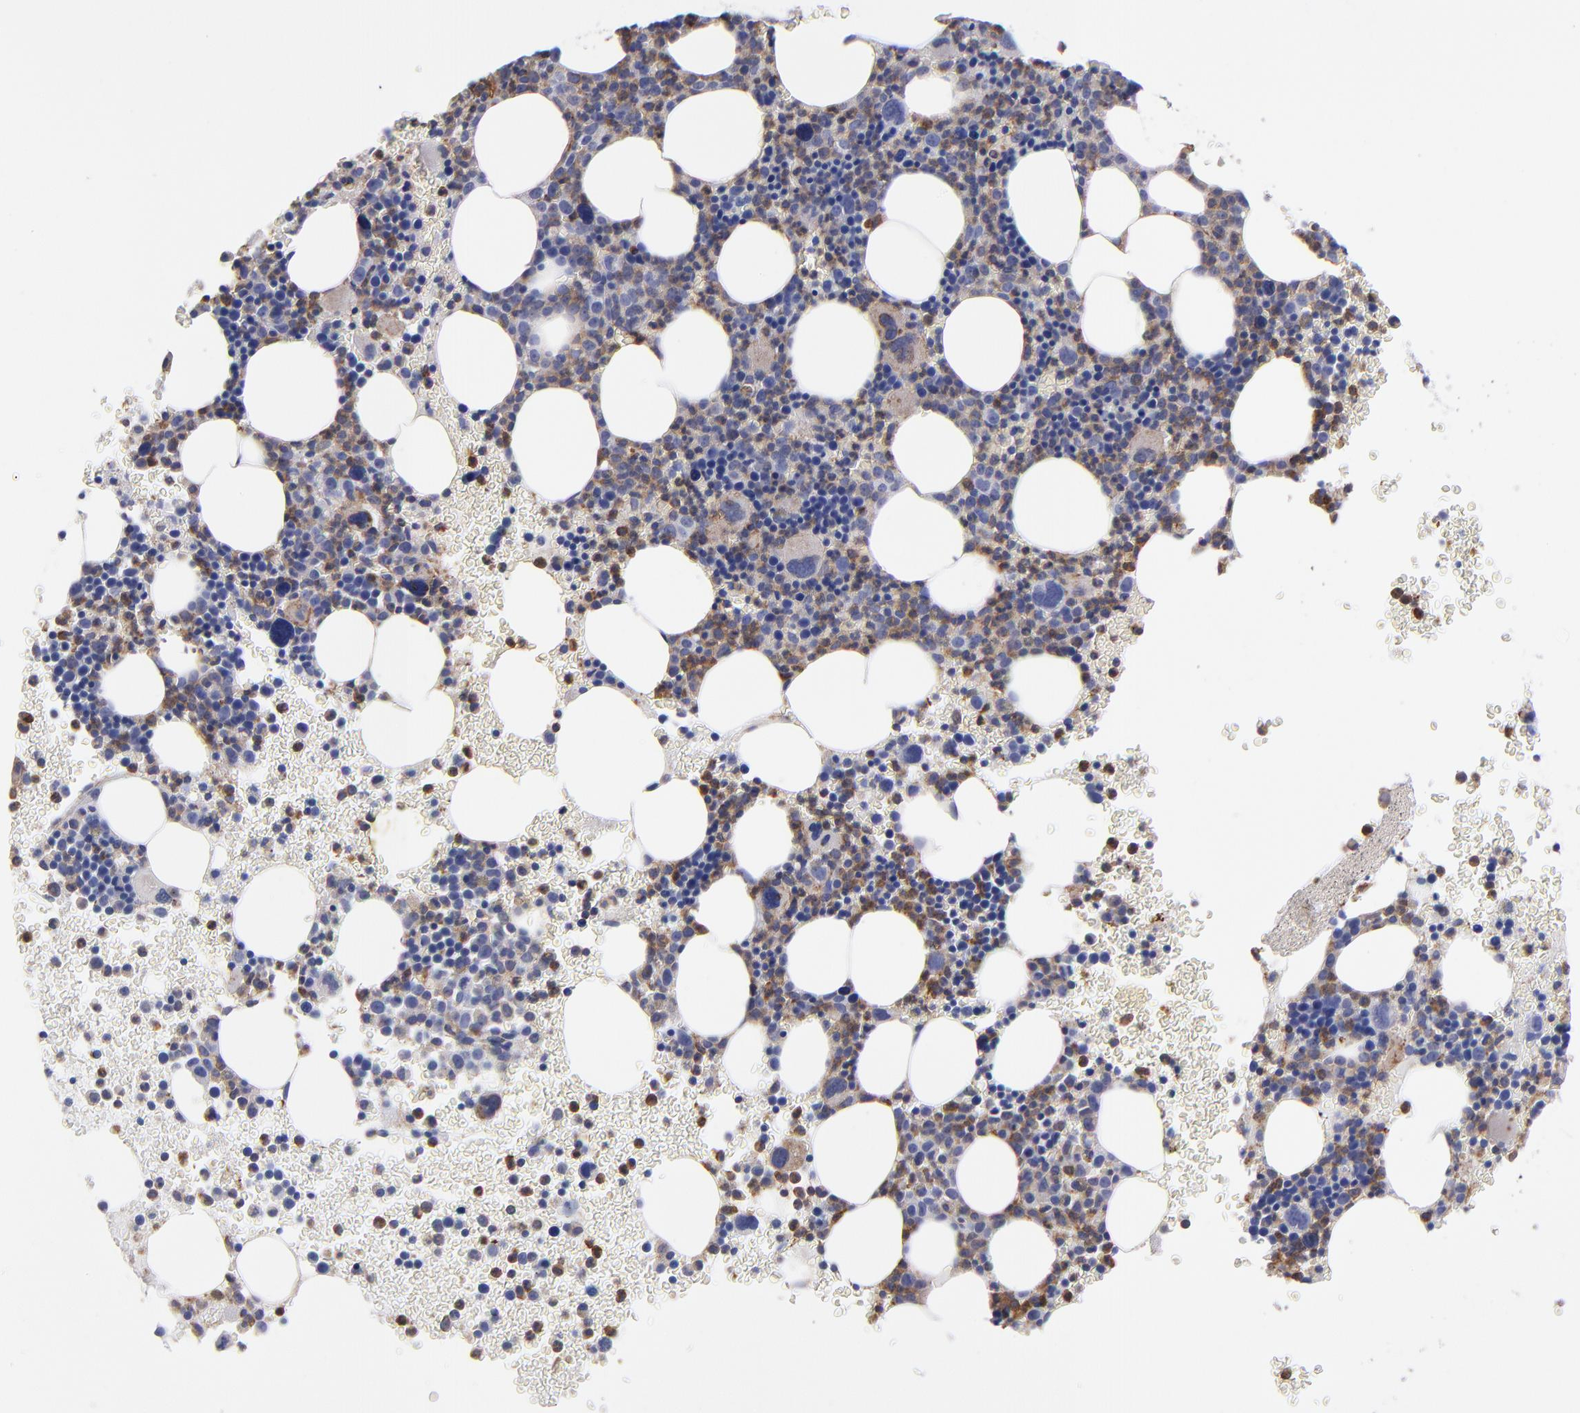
{"staining": {"intensity": "moderate", "quantity": "25%-75%", "location": "cytoplasmic/membranous"}, "tissue": "bone marrow", "cell_type": "Hematopoietic cells", "image_type": "normal", "snomed": [{"axis": "morphology", "description": "Normal tissue, NOS"}, {"axis": "topography", "description": "Bone marrow"}], "caption": "Immunohistochemistry of normal bone marrow reveals medium levels of moderate cytoplasmic/membranous staining in approximately 25%-75% of hematopoietic cells. (Stains: DAB (3,3'-diaminobenzidine) in brown, nuclei in blue, Microscopy: brightfield microscopy at high magnification).", "gene": "MVP", "patient": {"sex": "male", "age": 68}}